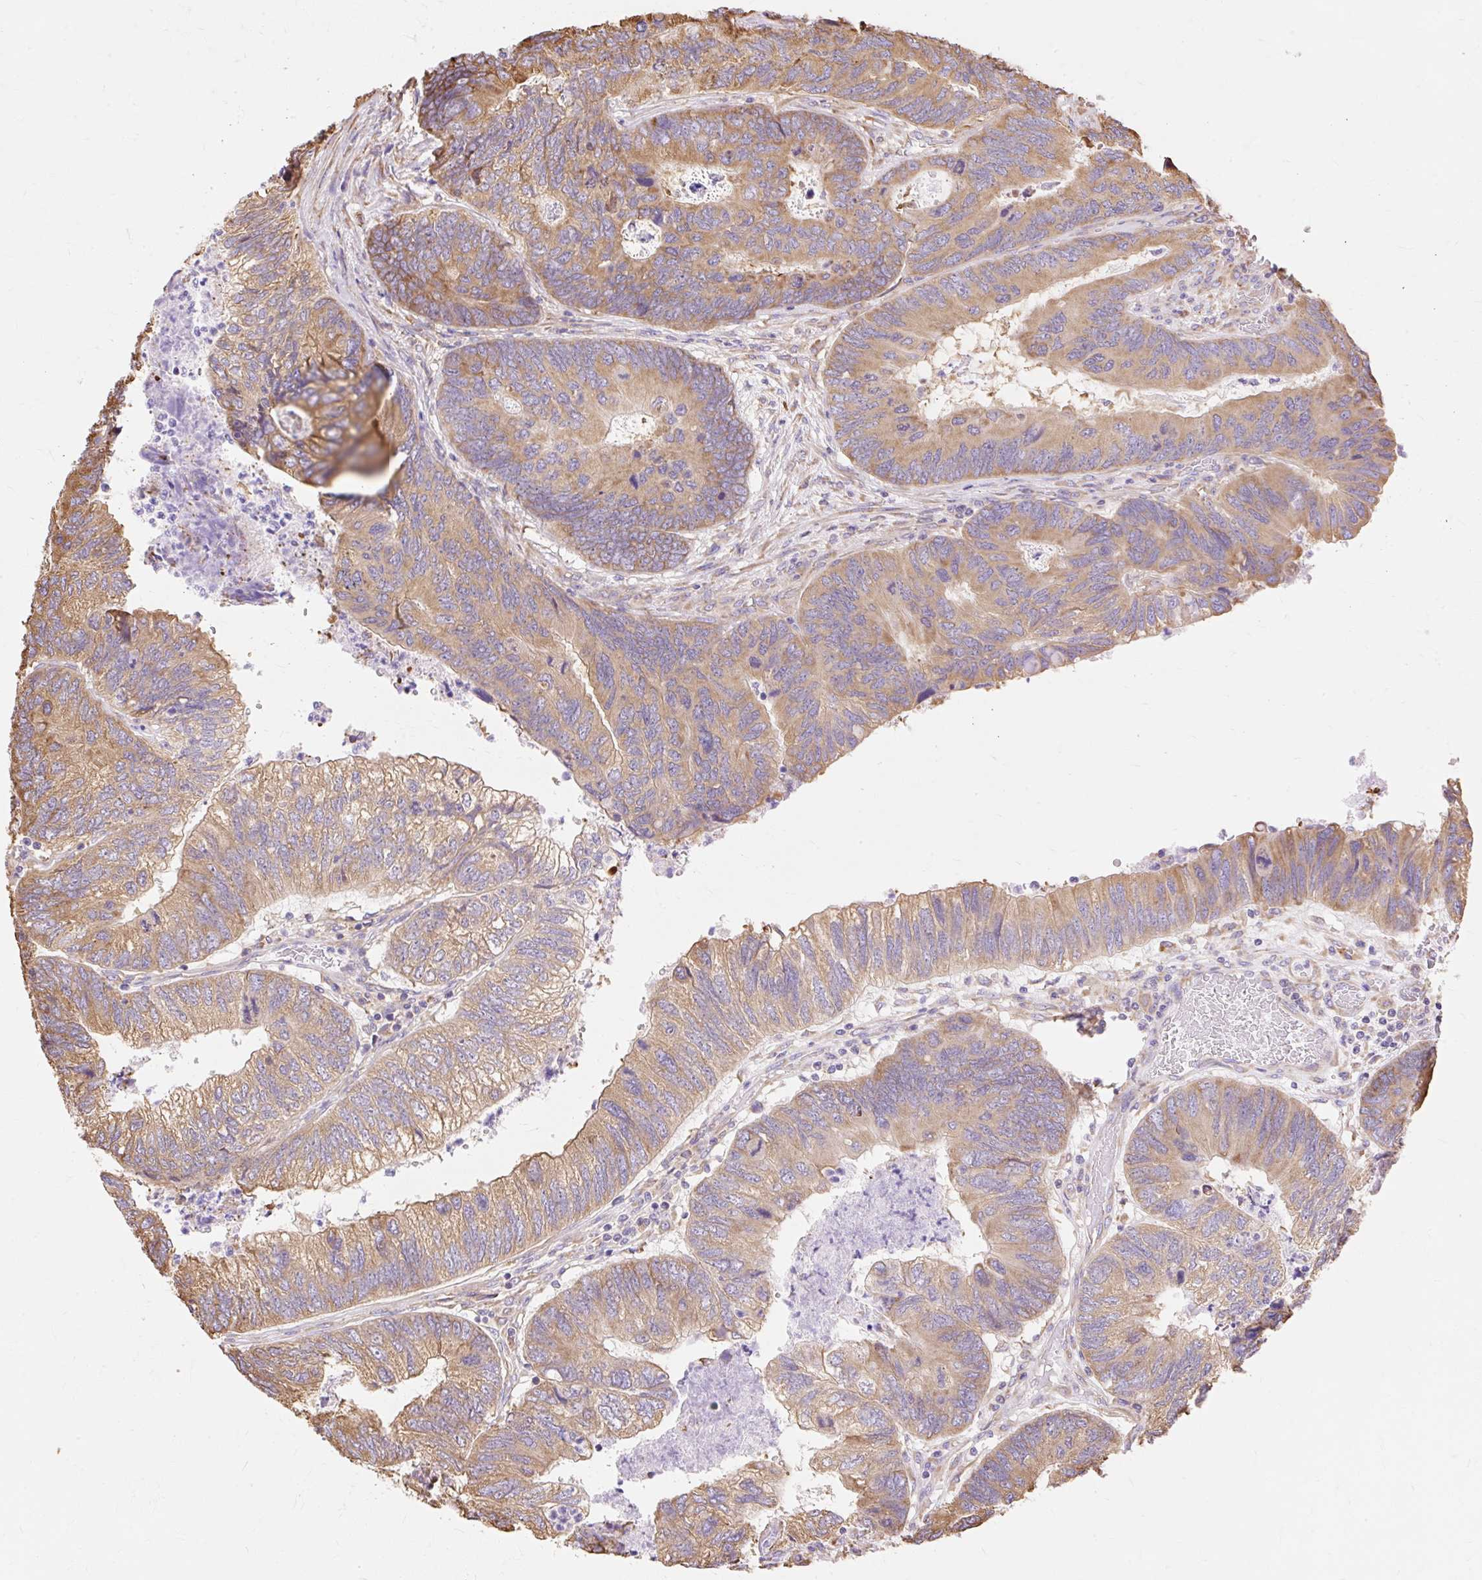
{"staining": {"intensity": "moderate", "quantity": ">75%", "location": "cytoplasmic/membranous"}, "tissue": "colorectal cancer", "cell_type": "Tumor cells", "image_type": "cancer", "snomed": [{"axis": "morphology", "description": "Adenocarcinoma, NOS"}, {"axis": "topography", "description": "Colon"}], "caption": "Colorectal cancer stained with immunohistochemistry reveals moderate cytoplasmic/membranous positivity in about >75% of tumor cells.", "gene": "RPS17", "patient": {"sex": "female", "age": 67}}